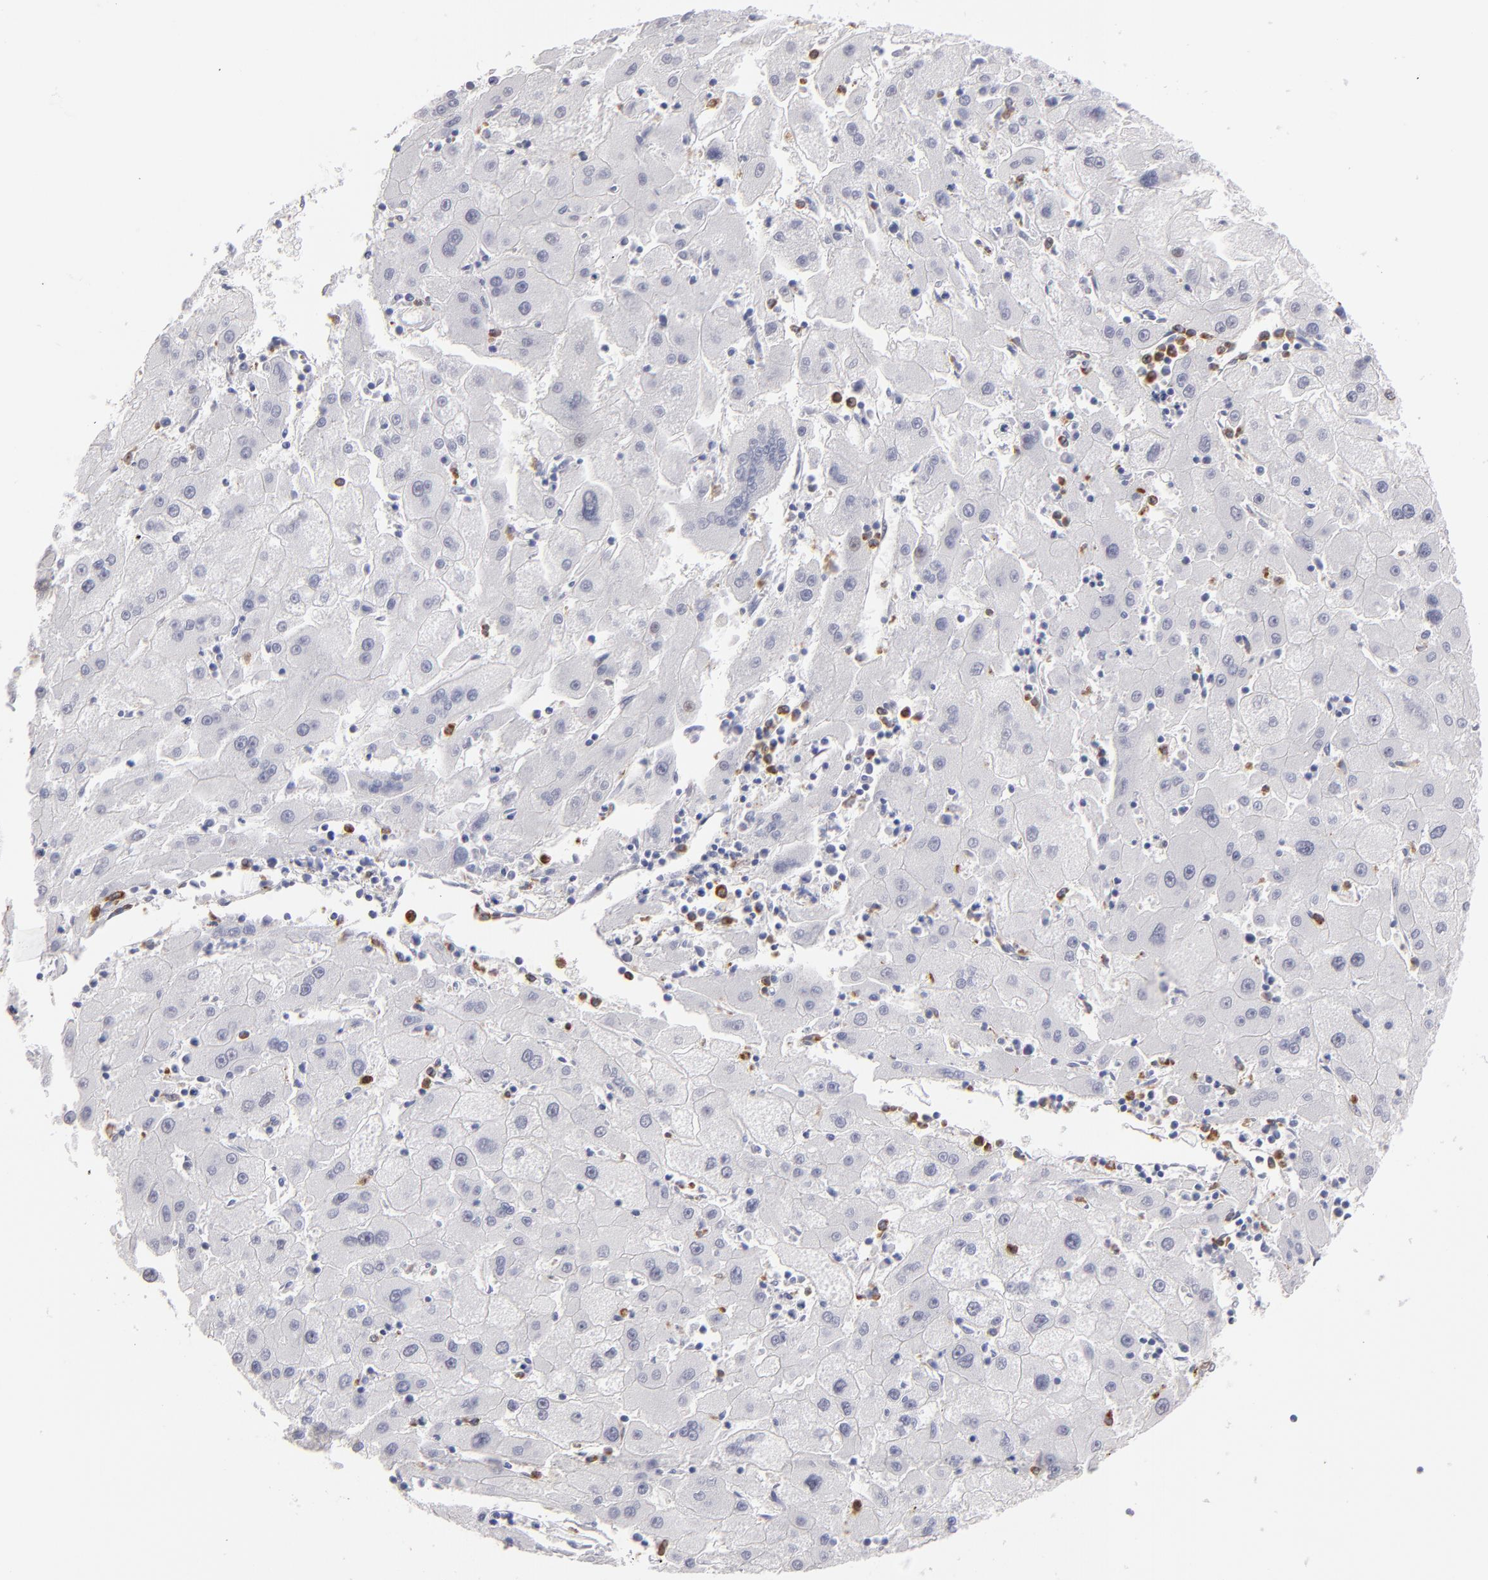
{"staining": {"intensity": "negative", "quantity": "none", "location": "none"}, "tissue": "liver cancer", "cell_type": "Tumor cells", "image_type": "cancer", "snomed": [{"axis": "morphology", "description": "Carcinoma, Hepatocellular, NOS"}, {"axis": "topography", "description": "Liver"}], "caption": "The photomicrograph demonstrates no staining of tumor cells in liver cancer (hepatocellular carcinoma). (DAB (3,3'-diaminobenzidine) immunohistochemistry (IHC) visualized using brightfield microscopy, high magnification).", "gene": "MGAM", "patient": {"sex": "male", "age": 72}}